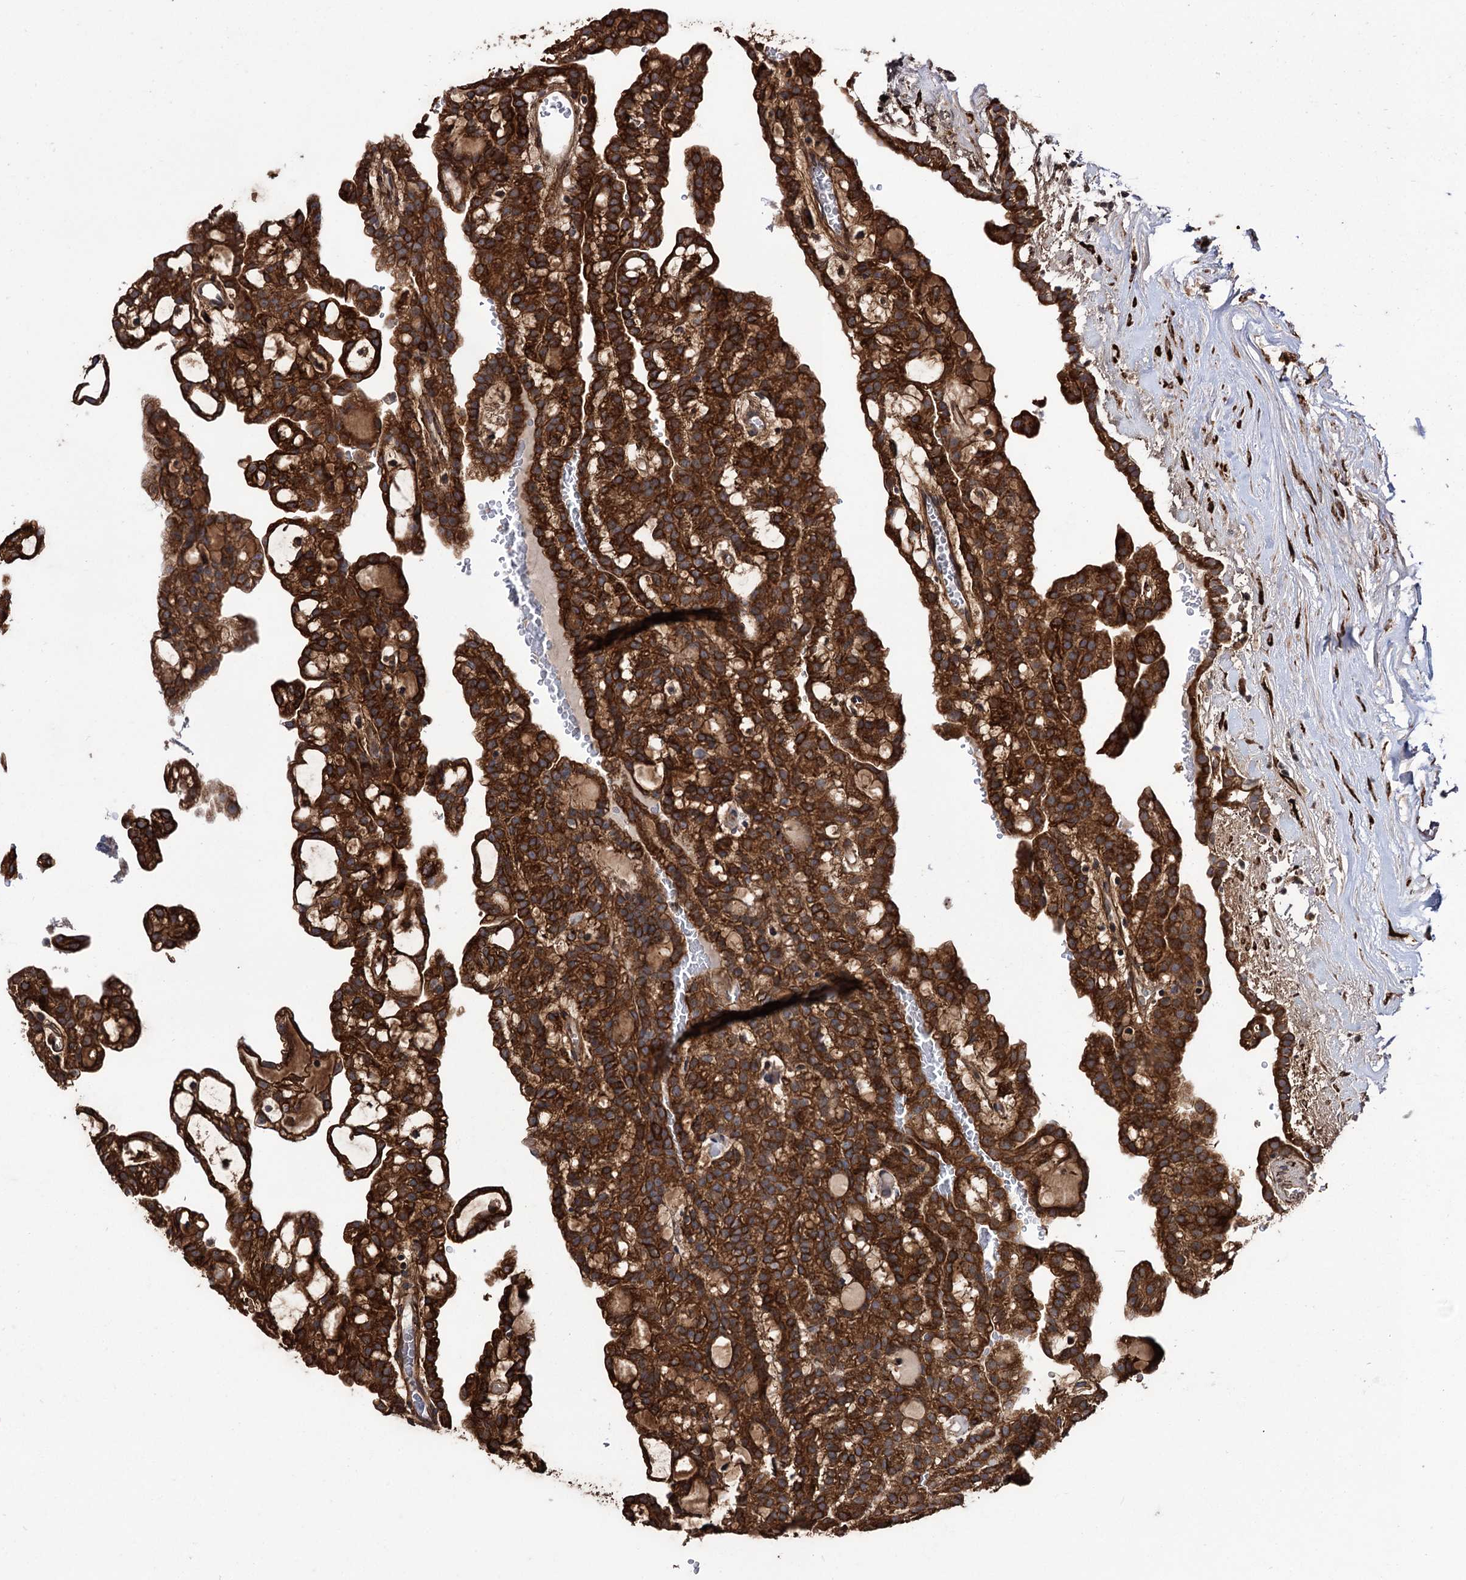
{"staining": {"intensity": "strong", "quantity": ">75%", "location": "cytoplasmic/membranous"}, "tissue": "renal cancer", "cell_type": "Tumor cells", "image_type": "cancer", "snomed": [{"axis": "morphology", "description": "Adenocarcinoma, NOS"}, {"axis": "topography", "description": "Kidney"}], "caption": "High-magnification brightfield microscopy of adenocarcinoma (renal) stained with DAB (brown) and counterstained with hematoxylin (blue). tumor cells exhibit strong cytoplasmic/membranous expression is seen in approximately>75% of cells.", "gene": "CDAN1", "patient": {"sex": "male", "age": 63}}